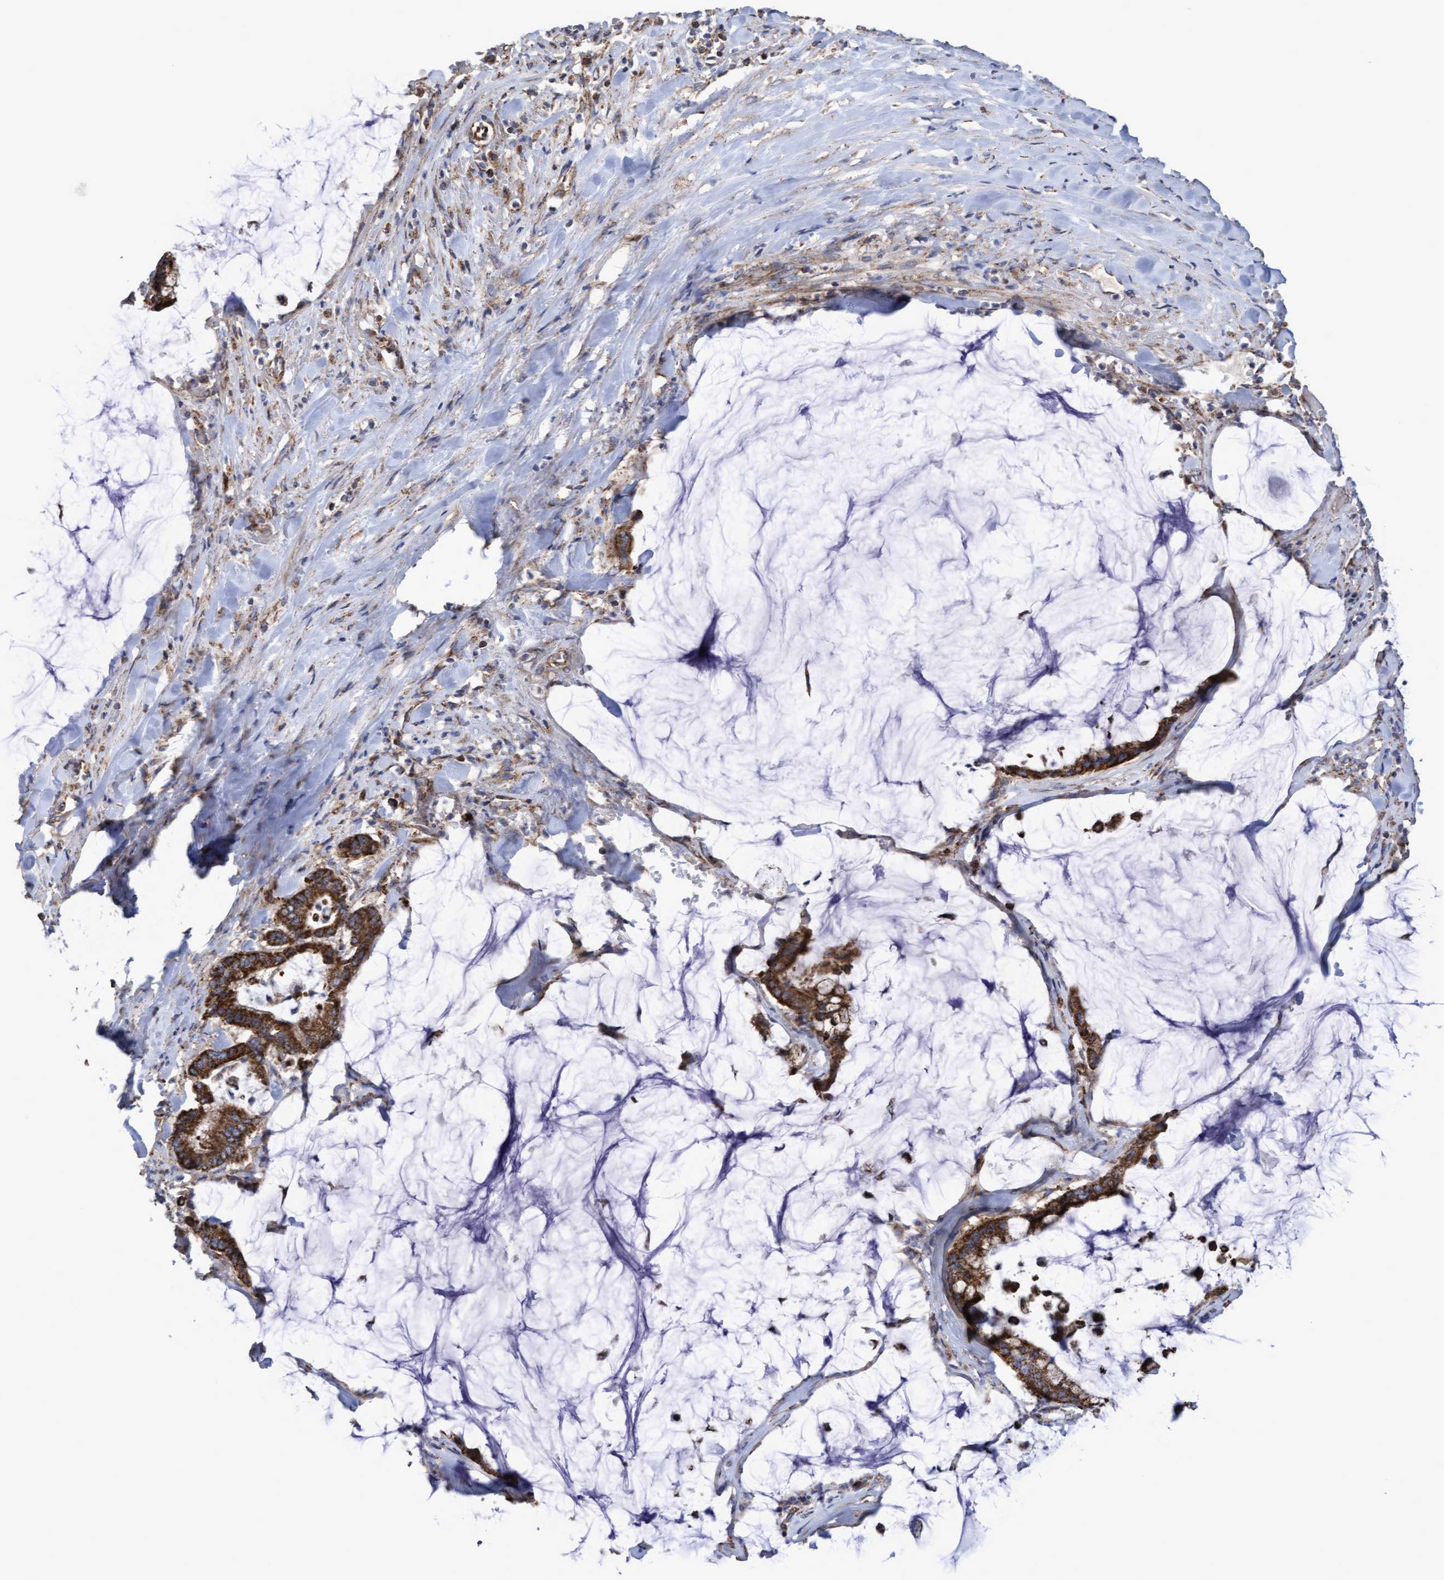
{"staining": {"intensity": "strong", "quantity": ">75%", "location": "cytoplasmic/membranous"}, "tissue": "pancreatic cancer", "cell_type": "Tumor cells", "image_type": "cancer", "snomed": [{"axis": "morphology", "description": "Adenocarcinoma, NOS"}, {"axis": "topography", "description": "Pancreas"}], "caption": "Approximately >75% of tumor cells in pancreatic cancer (adenocarcinoma) demonstrate strong cytoplasmic/membranous protein expression as visualized by brown immunohistochemical staining.", "gene": "COBL", "patient": {"sex": "male", "age": 41}}